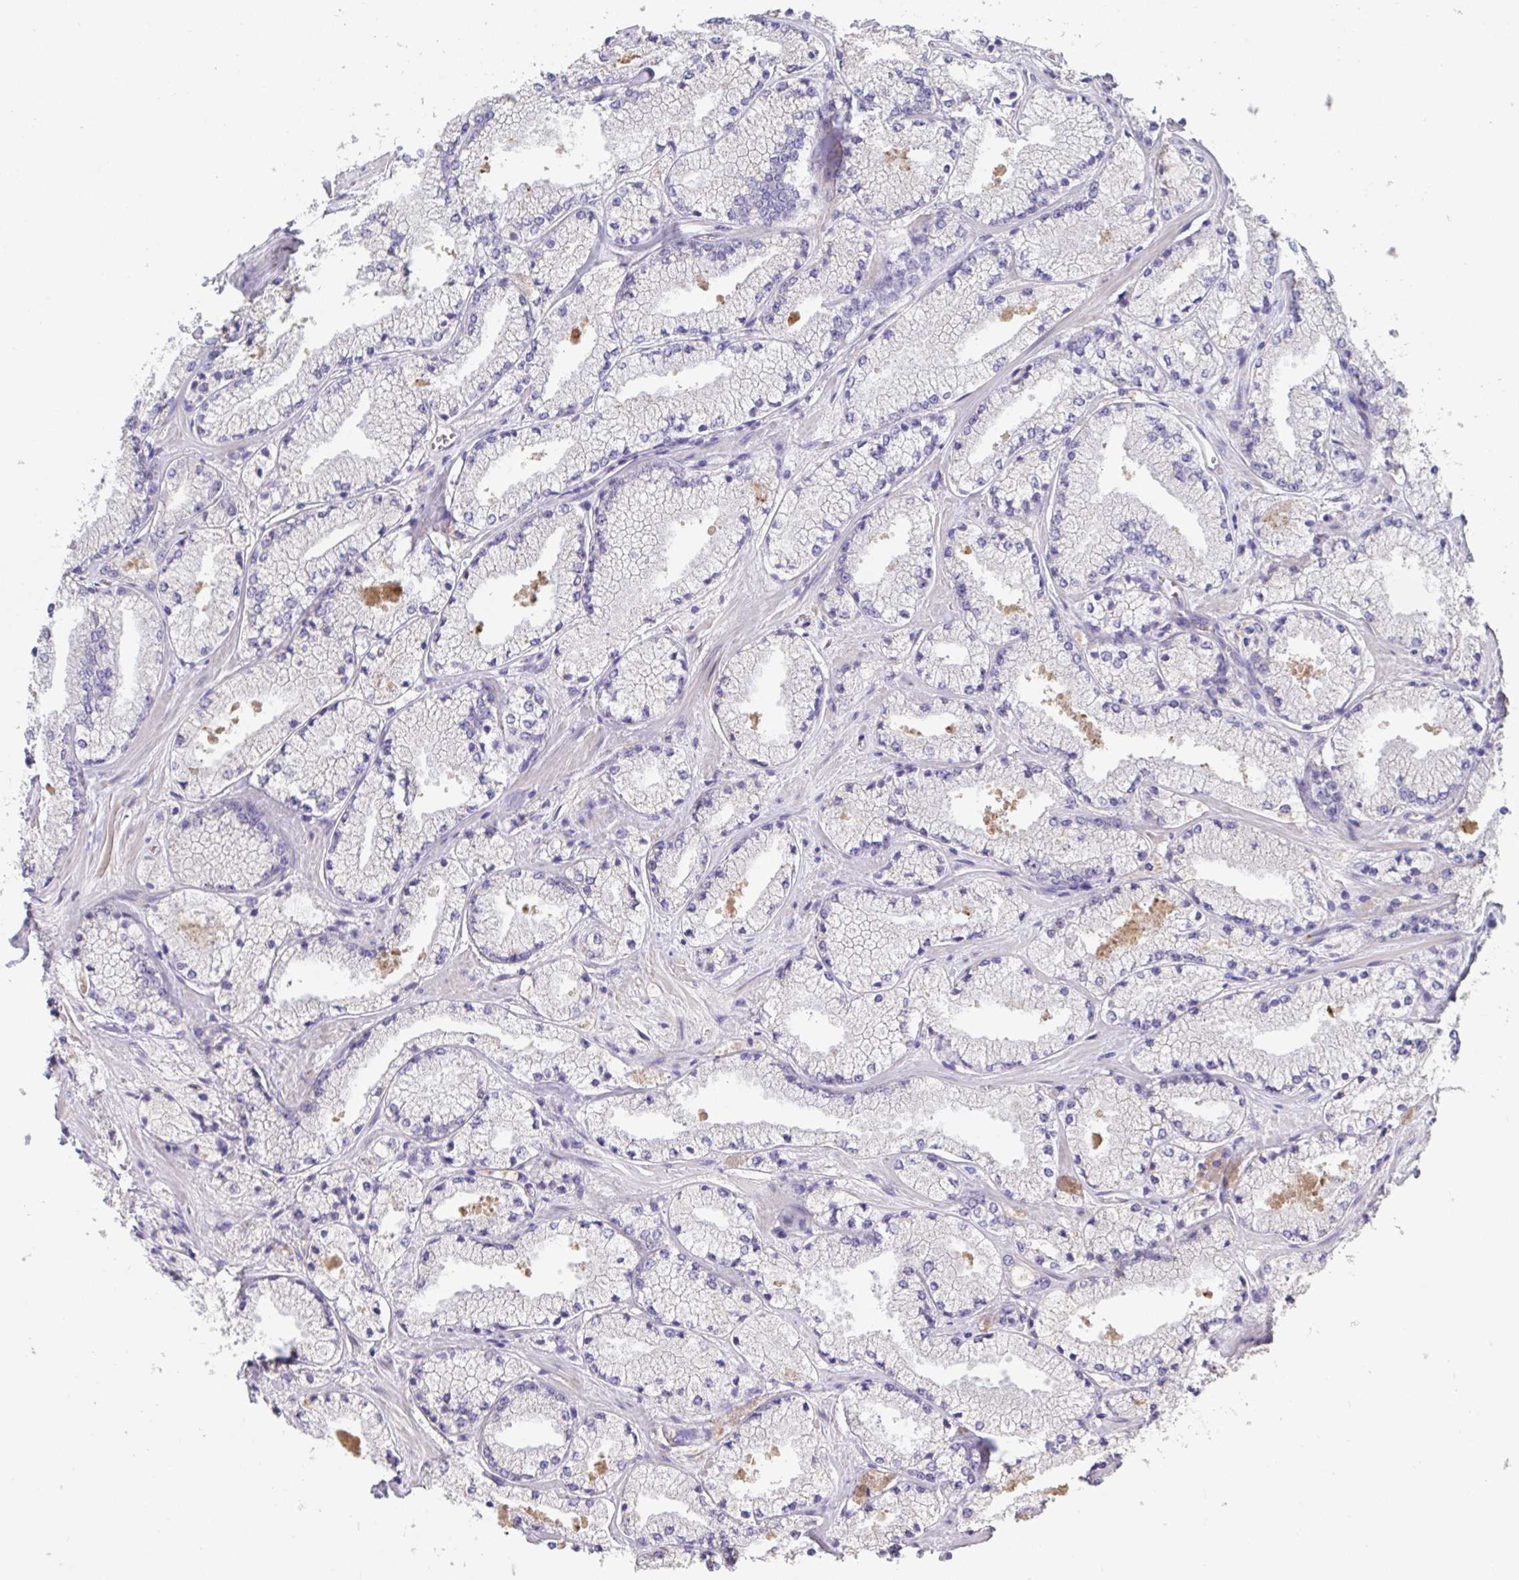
{"staining": {"intensity": "negative", "quantity": "none", "location": "none"}, "tissue": "prostate cancer", "cell_type": "Tumor cells", "image_type": "cancer", "snomed": [{"axis": "morphology", "description": "Adenocarcinoma, High grade"}, {"axis": "topography", "description": "Prostate"}], "caption": "Prostate cancer stained for a protein using IHC demonstrates no positivity tumor cells.", "gene": "ANO5", "patient": {"sex": "male", "age": 63}}